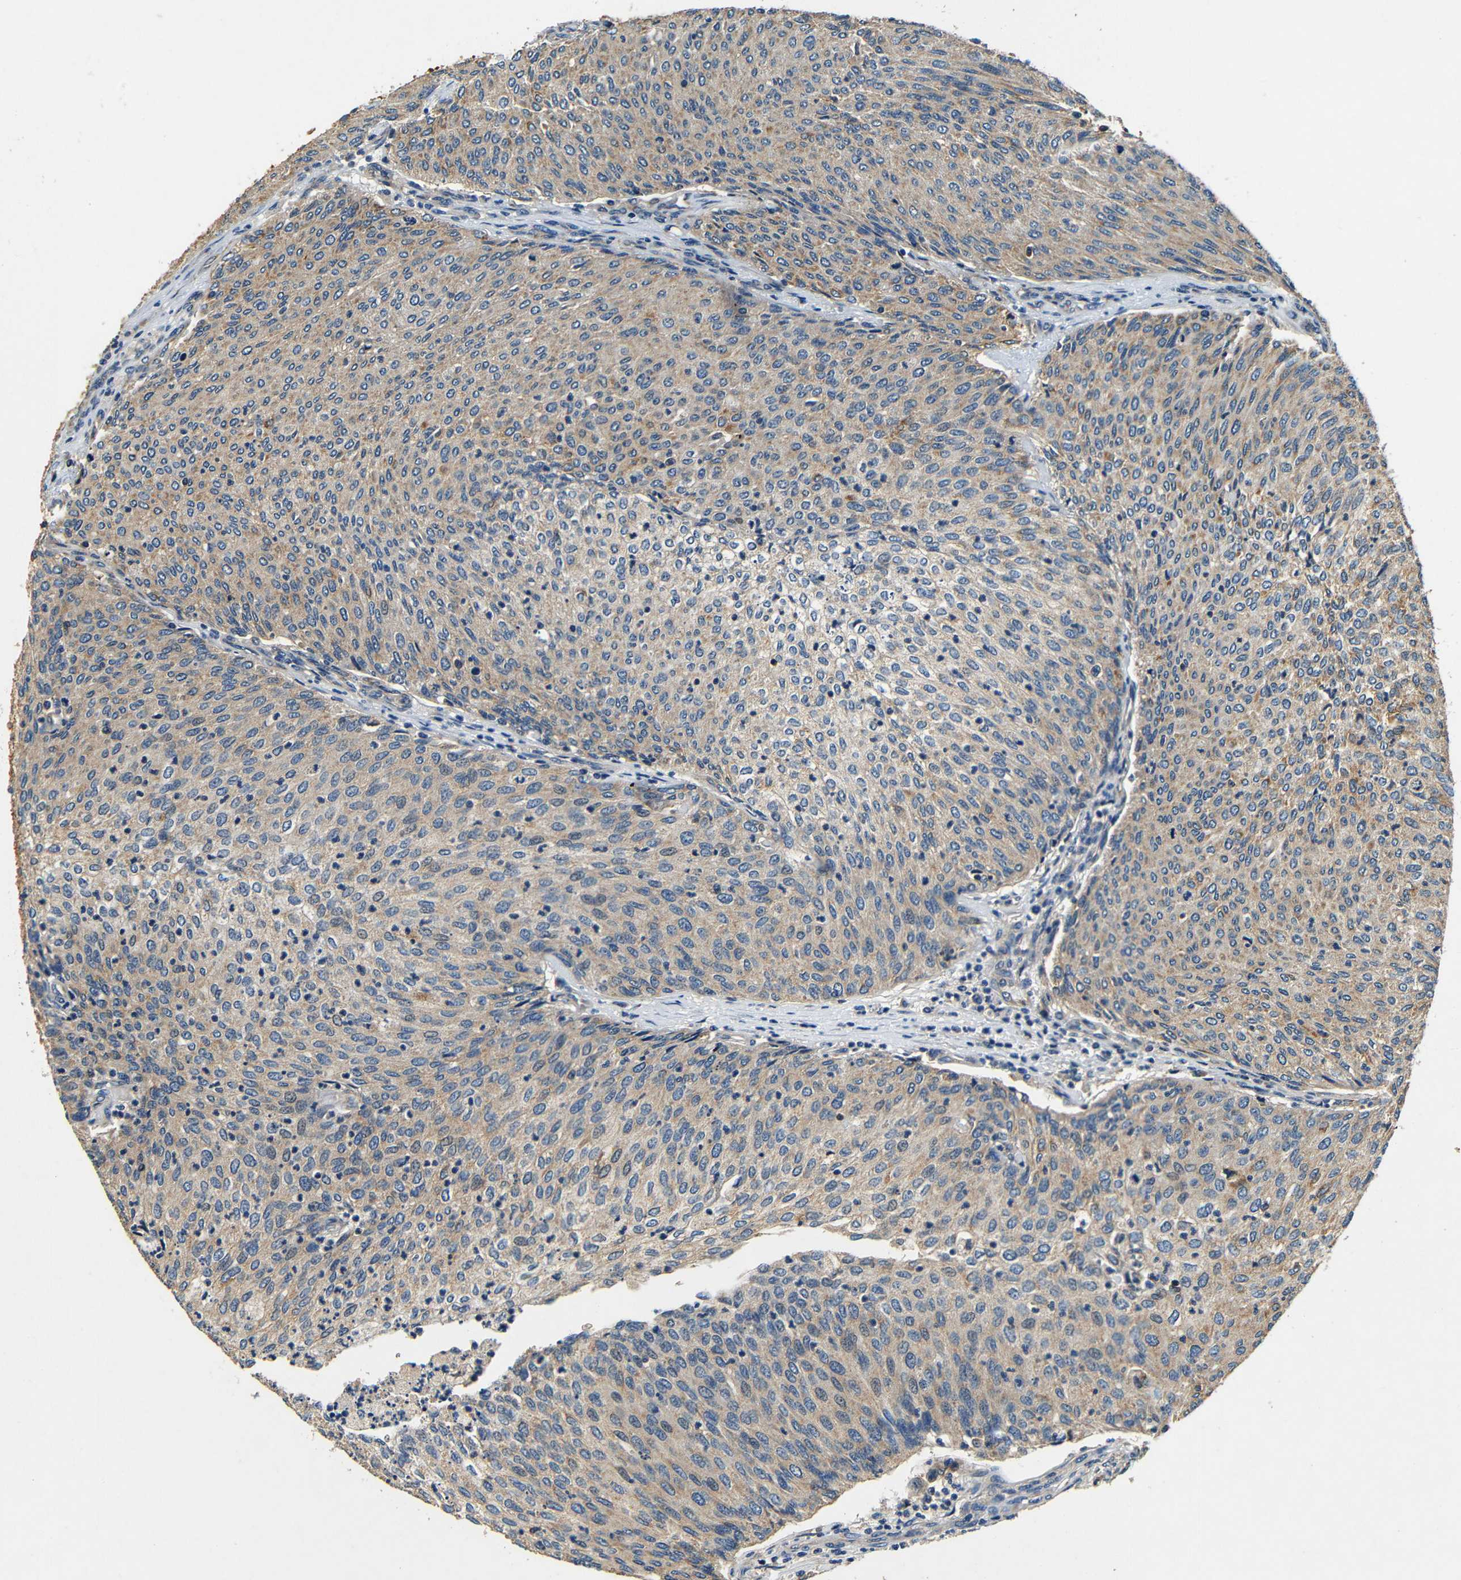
{"staining": {"intensity": "moderate", "quantity": ">75%", "location": "cytoplasmic/membranous"}, "tissue": "urothelial cancer", "cell_type": "Tumor cells", "image_type": "cancer", "snomed": [{"axis": "morphology", "description": "Urothelial carcinoma, Low grade"}, {"axis": "topography", "description": "Urinary bladder"}], "caption": "Human urothelial carcinoma (low-grade) stained with a protein marker demonstrates moderate staining in tumor cells.", "gene": "MTX1", "patient": {"sex": "female", "age": 79}}